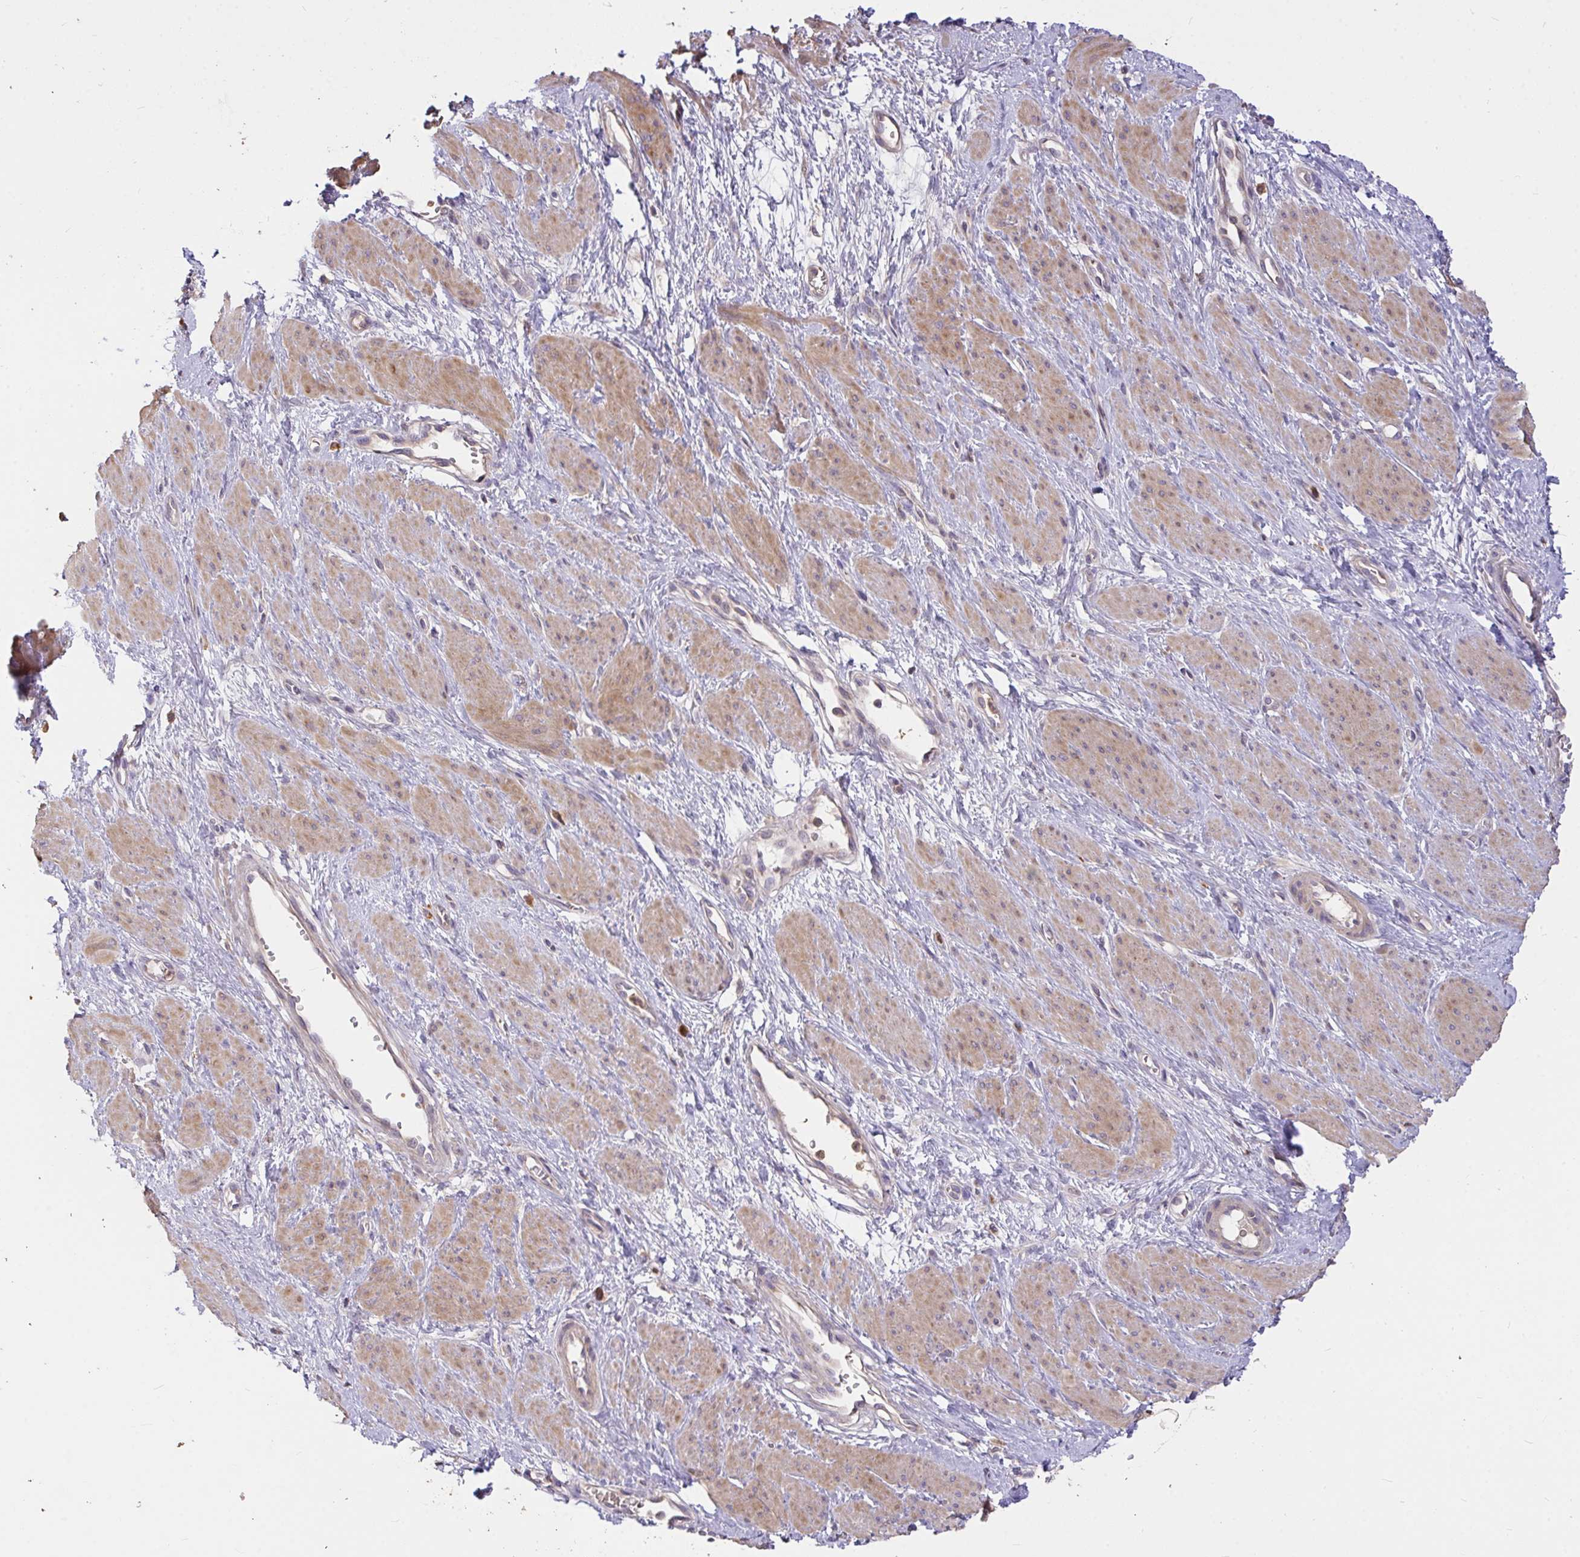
{"staining": {"intensity": "weak", "quantity": ">75%", "location": "cytoplasmic/membranous"}, "tissue": "smooth muscle", "cell_type": "Smooth muscle cells", "image_type": "normal", "snomed": [{"axis": "morphology", "description": "Normal tissue, NOS"}, {"axis": "topography", "description": "Smooth muscle"}, {"axis": "topography", "description": "Uterus"}], "caption": "Immunohistochemistry (DAB) staining of benign smooth muscle shows weak cytoplasmic/membranous protein expression in about >75% of smooth muscle cells. (Brightfield microscopy of DAB IHC at high magnification).", "gene": "FCER1A", "patient": {"sex": "female", "age": 39}}